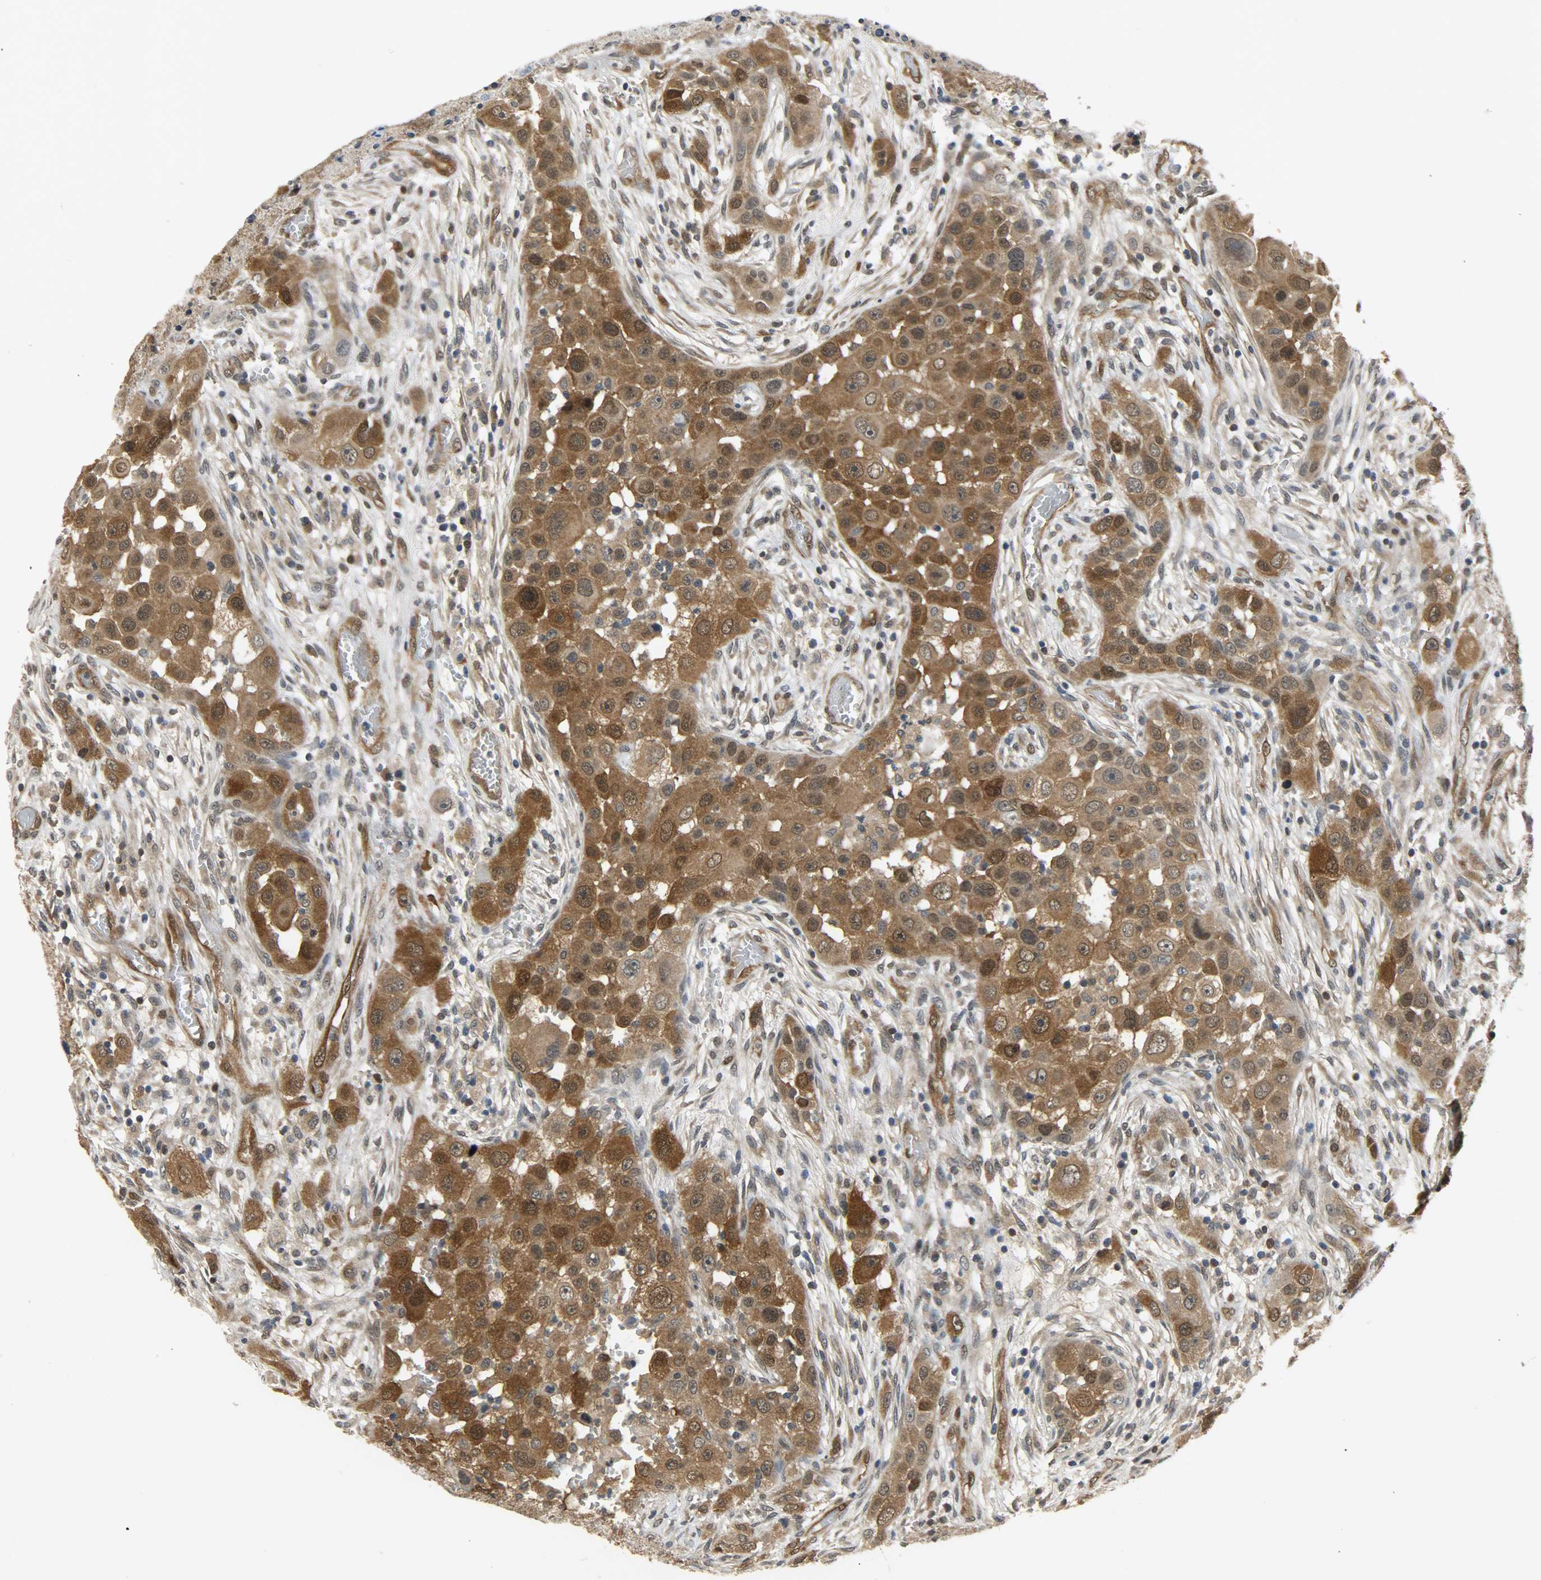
{"staining": {"intensity": "strong", "quantity": ">75%", "location": "cytoplasmic/membranous,nuclear"}, "tissue": "head and neck cancer", "cell_type": "Tumor cells", "image_type": "cancer", "snomed": [{"axis": "morphology", "description": "Carcinoma, NOS"}, {"axis": "topography", "description": "Head-Neck"}], "caption": "Strong cytoplasmic/membranous and nuclear protein positivity is appreciated in approximately >75% of tumor cells in head and neck cancer. The staining was performed using DAB (3,3'-diaminobenzidine), with brown indicating positive protein expression. Nuclei are stained blue with hematoxylin.", "gene": "EIF4EBP1", "patient": {"sex": "male", "age": 87}}